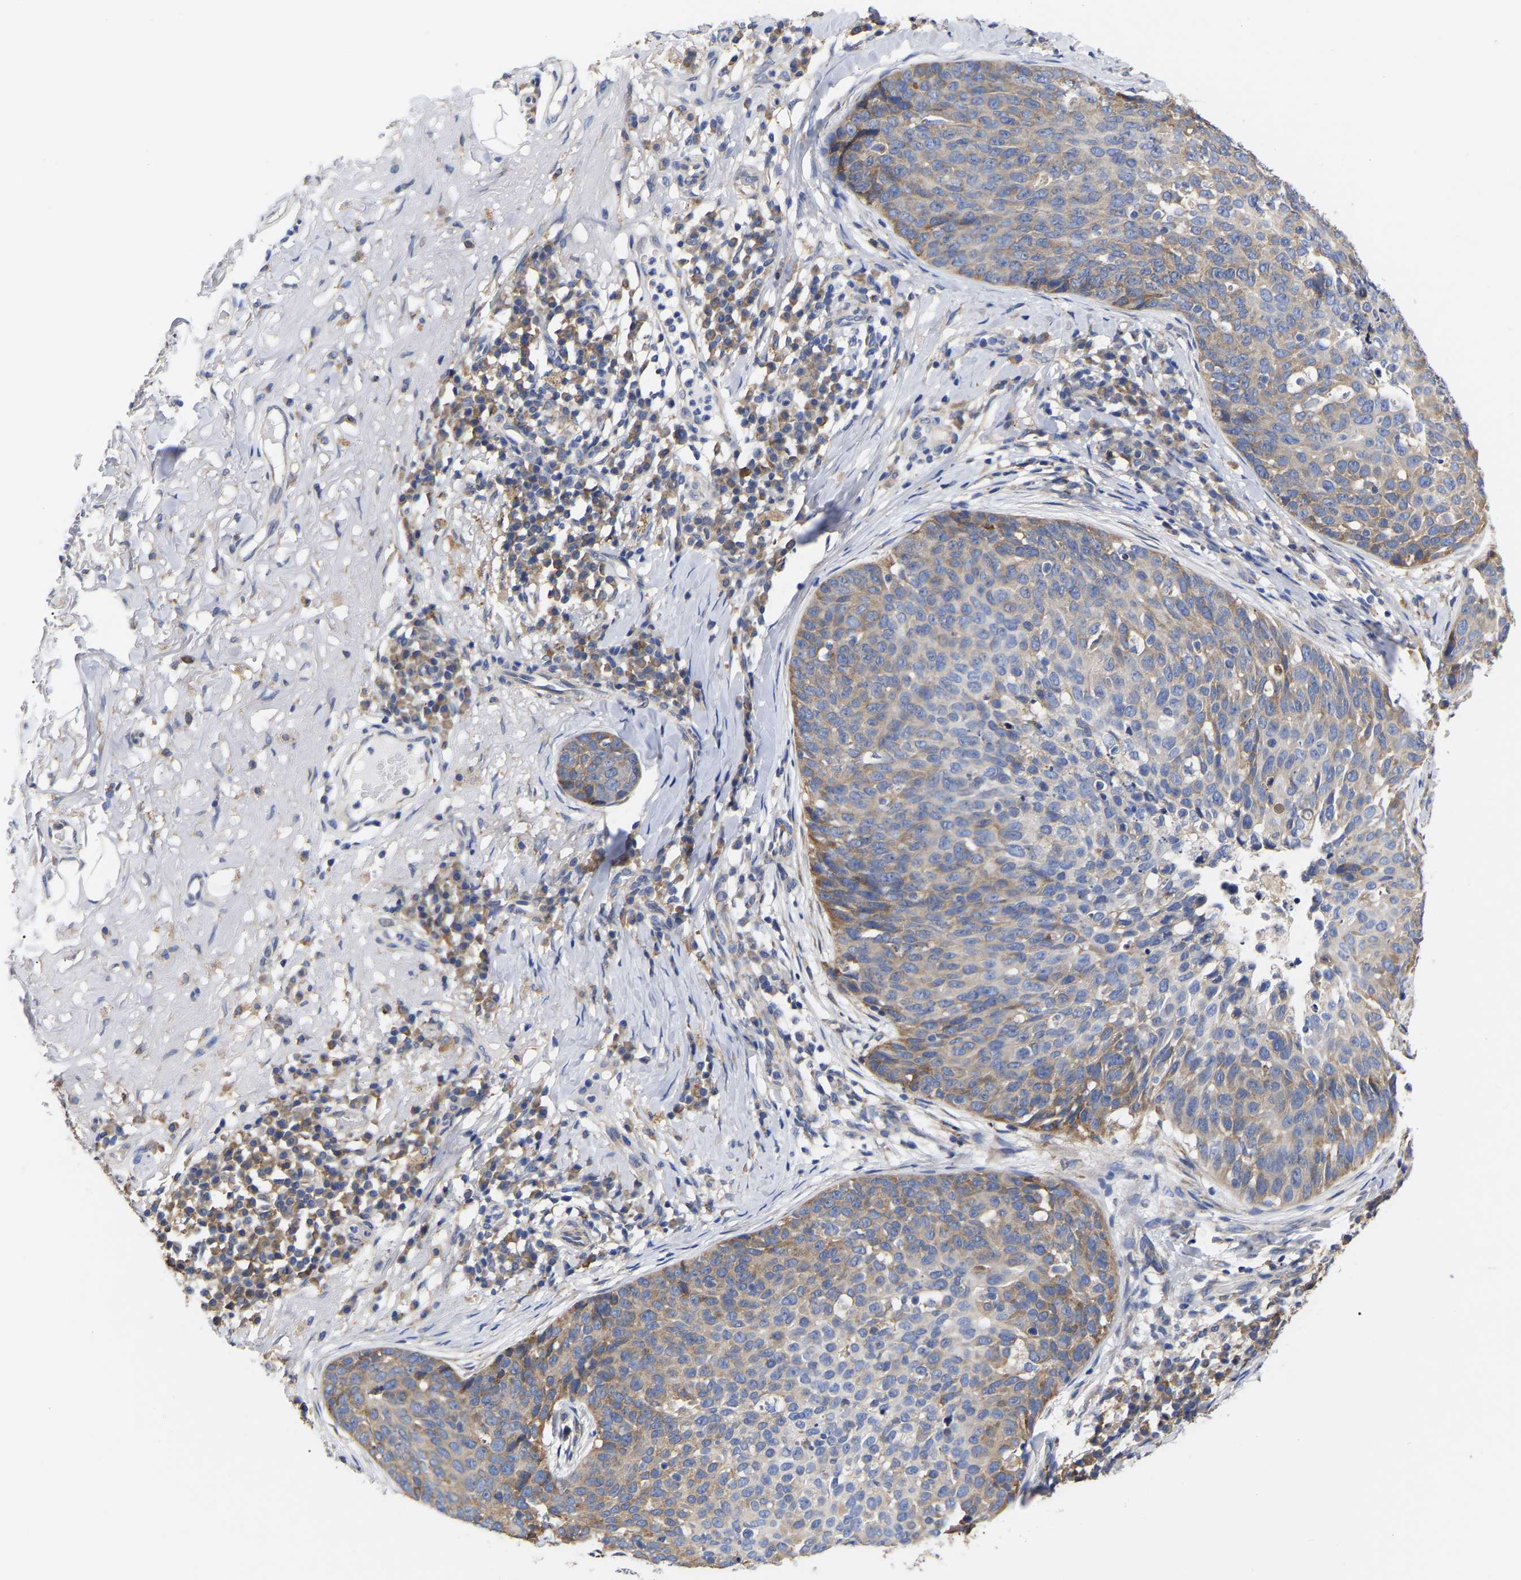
{"staining": {"intensity": "moderate", "quantity": "25%-75%", "location": "cytoplasmic/membranous"}, "tissue": "skin cancer", "cell_type": "Tumor cells", "image_type": "cancer", "snomed": [{"axis": "morphology", "description": "Squamous cell carcinoma in situ, NOS"}, {"axis": "morphology", "description": "Squamous cell carcinoma, NOS"}, {"axis": "topography", "description": "Skin"}], "caption": "The image exhibits immunohistochemical staining of skin squamous cell carcinoma in situ. There is moderate cytoplasmic/membranous positivity is present in approximately 25%-75% of tumor cells. The protein is stained brown, and the nuclei are stained in blue (DAB (3,3'-diaminobenzidine) IHC with brightfield microscopy, high magnification).", "gene": "CFAP298", "patient": {"sex": "male", "age": 93}}